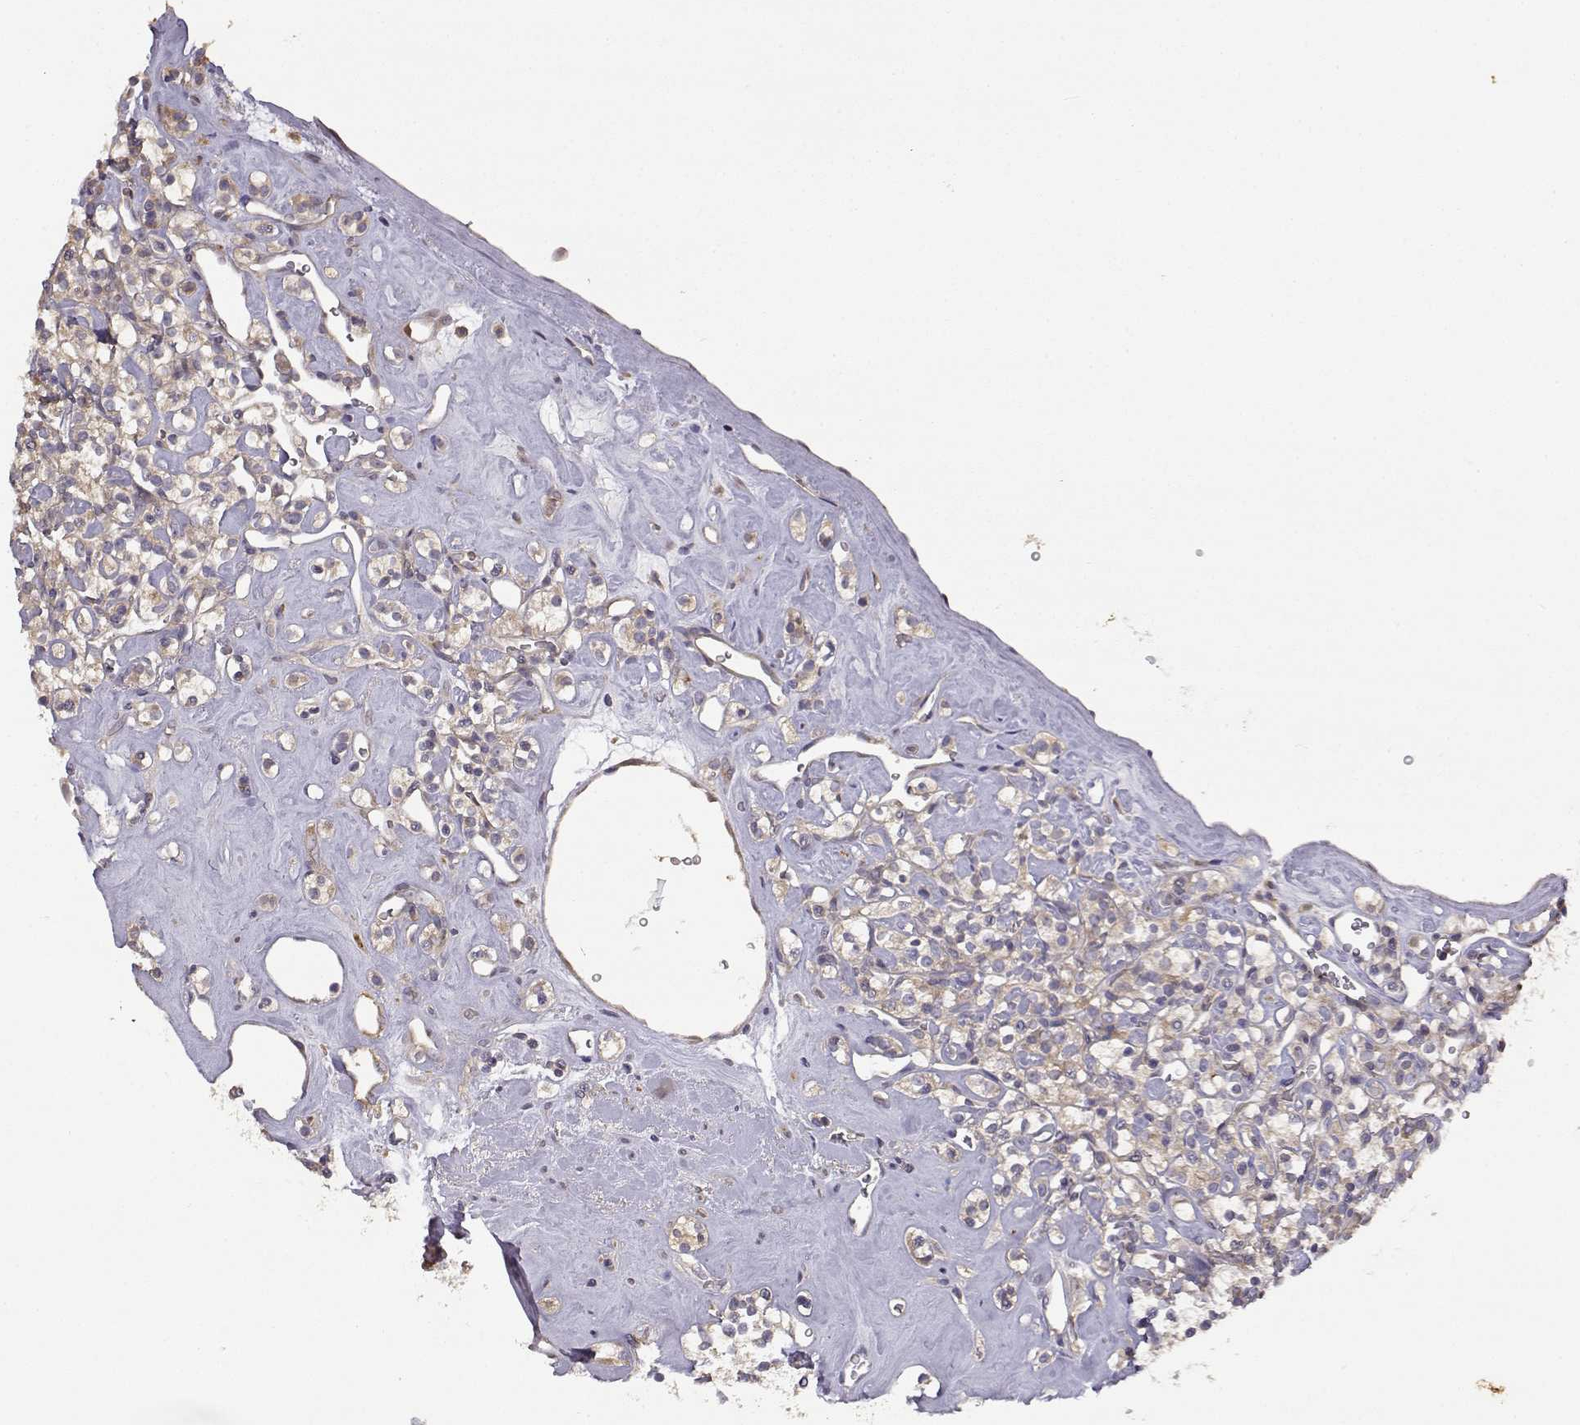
{"staining": {"intensity": "weak", "quantity": "25%-75%", "location": "cytoplasmic/membranous"}, "tissue": "renal cancer", "cell_type": "Tumor cells", "image_type": "cancer", "snomed": [{"axis": "morphology", "description": "Adenocarcinoma, NOS"}, {"axis": "topography", "description": "Kidney"}], "caption": "Brown immunohistochemical staining in renal cancer (adenocarcinoma) exhibits weak cytoplasmic/membranous expression in about 25%-75% of tumor cells.", "gene": "CRIM1", "patient": {"sex": "male", "age": 77}}